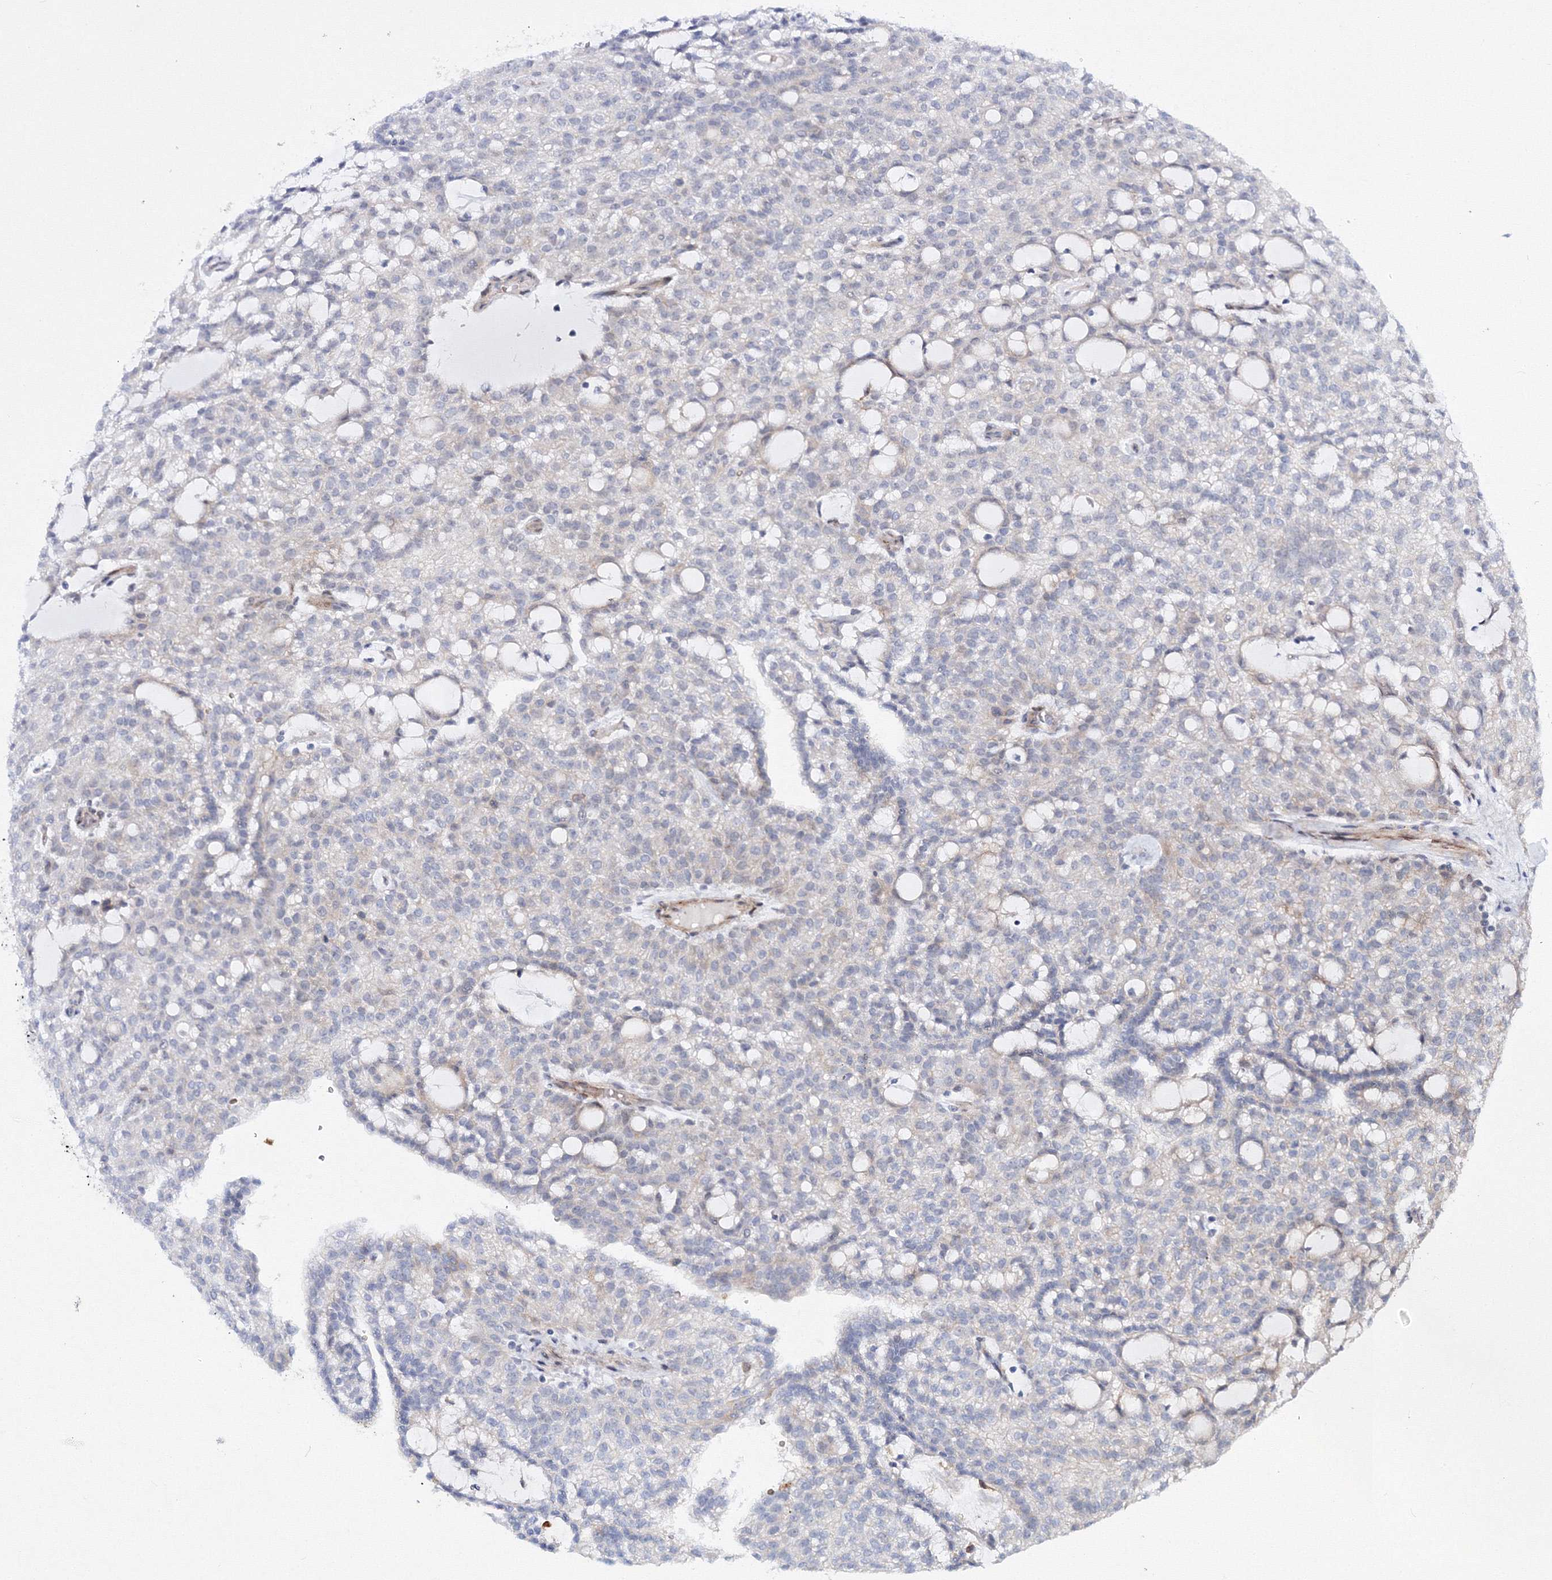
{"staining": {"intensity": "negative", "quantity": "none", "location": "none"}, "tissue": "renal cancer", "cell_type": "Tumor cells", "image_type": "cancer", "snomed": [{"axis": "morphology", "description": "Adenocarcinoma, NOS"}, {"axis": "topography", "description": "Kidney"}], "caption": "IHC micrograph of neoplastic tissue: human renal cancer stained with DAB reveals no significant protein staining in tumor cells.", "gene": "C11orf52", "patient": {"sex": "male", "age": 63}}